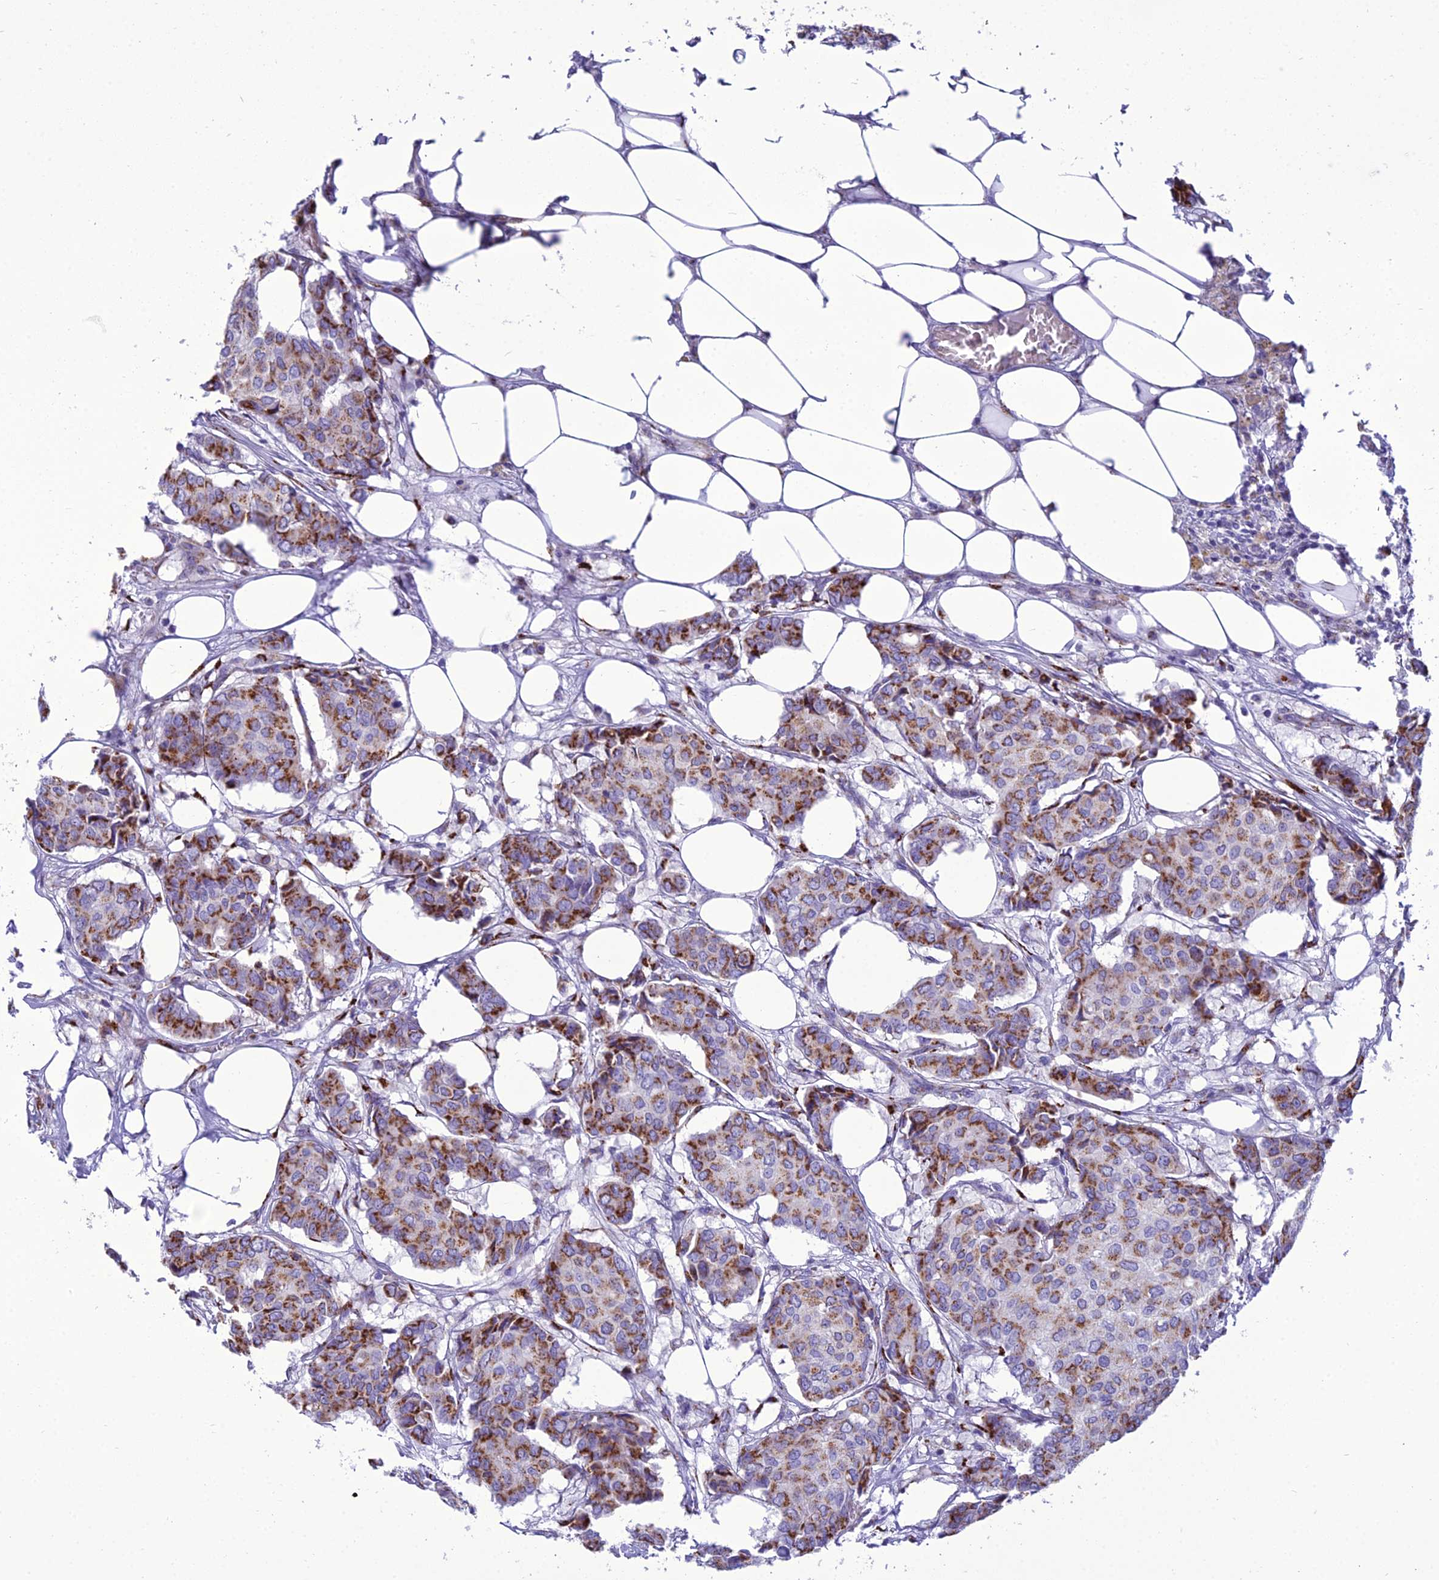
{"staining": {"intensity": "strong", "quantity": ">75%", "location": "cytoplasmic/membranous"}, "tissue": "breast cancer", "cell_type": "Tumor cells", "image_type": "cancer", "snomed": [{"axis": "morphology", "description": "Duct carcinoma"}, {"axis": "topography", "description": "Breast"}], "caption": "Human breast cancer (infiltrating ductal carcinoma) stained with a protein marker exhibits strong staining in tumor cells.", "gene": "GOLM2", "patient": {"sex": "female", "age": 75}}